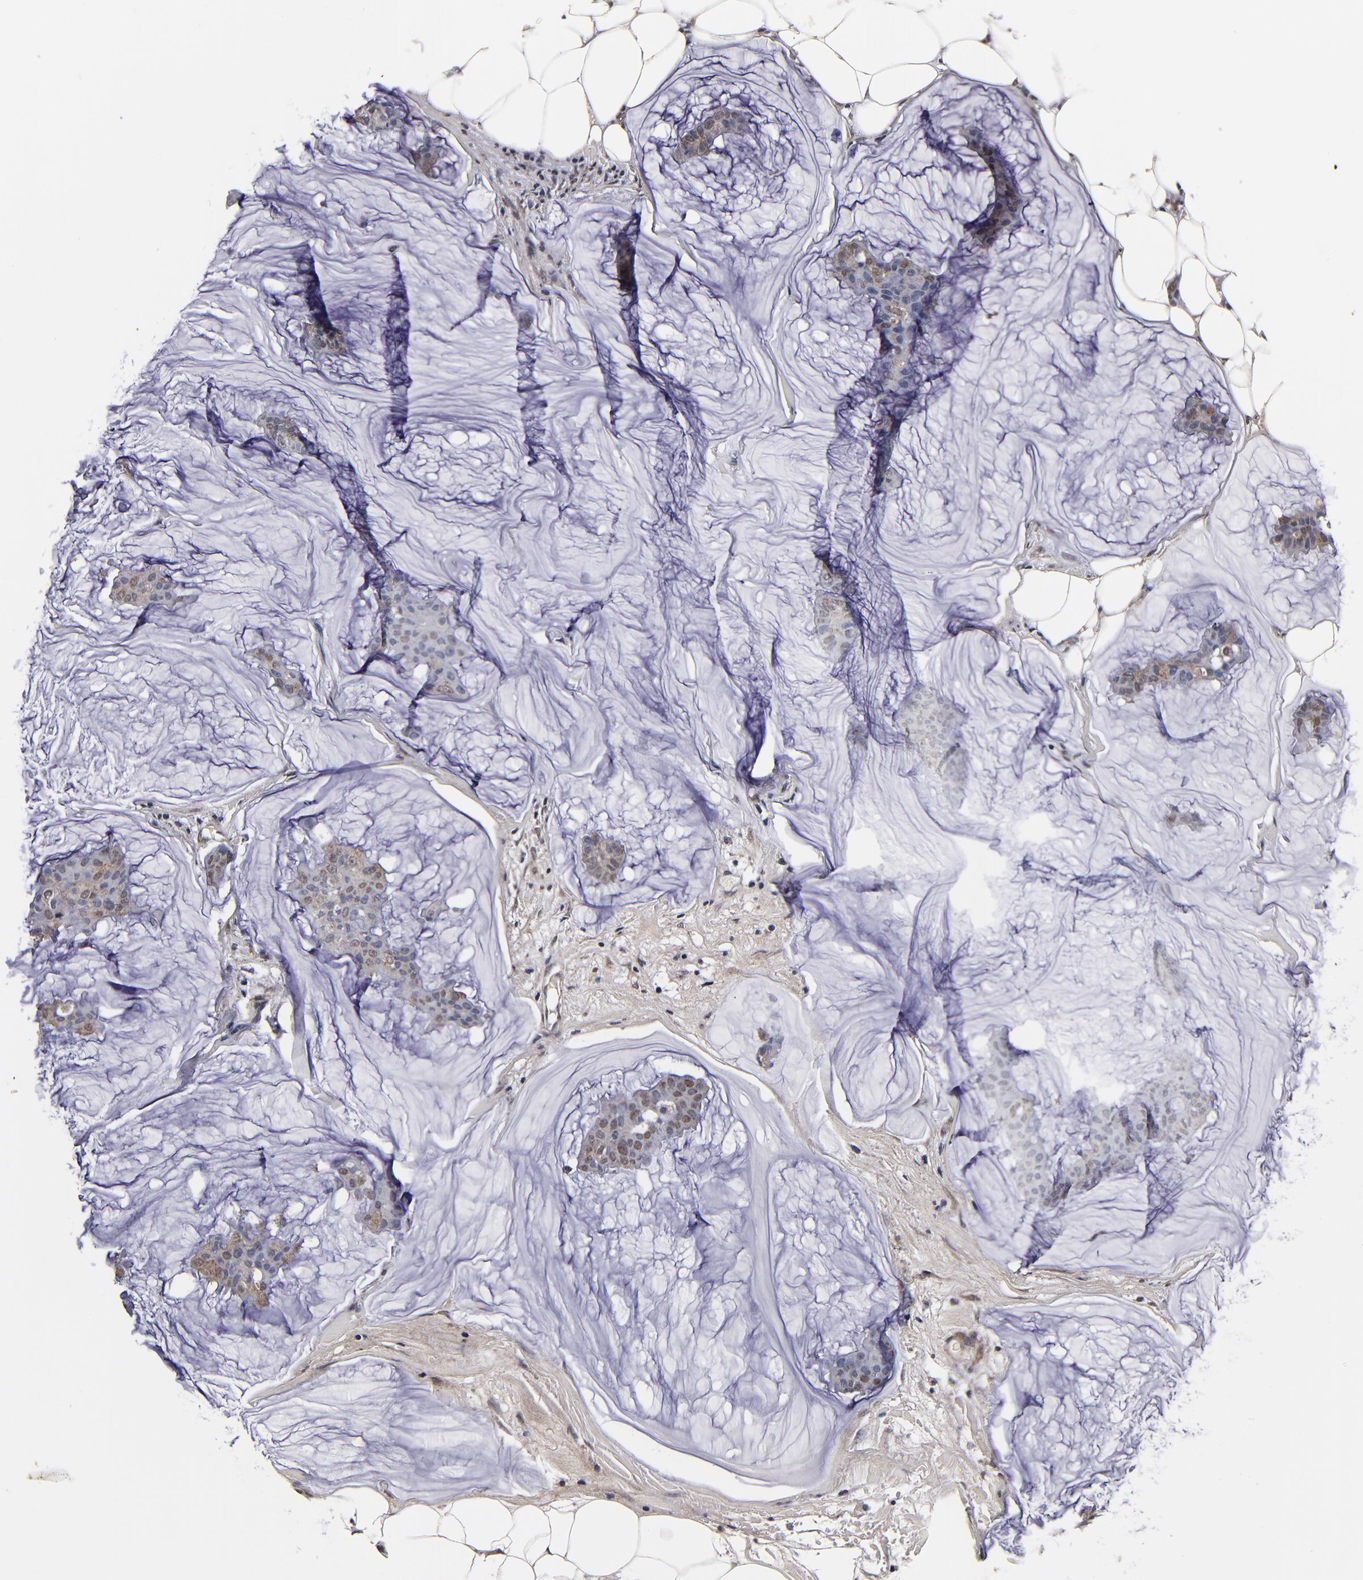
{"staining": {"intensity": "moderate", "quantity": ">75%", "location": "cytoplasmic/membranous,nuclear"}, "tissue": "breast cancer", "cell_type": "Tumor cells", "image_type": "cancer", "snomed": [{"axis": "morphology", "description": "Duct carcinoma"}, {"axis": "topography", "description": "Breast"}], "caption": "Protein staining demonstrates moderate cytoplasmic/membranous and nuclear positivity in about >75% of tumor cells in breast cancer.", "gene": "MMP15", "patient": {"sex": "female", "age": 93}}